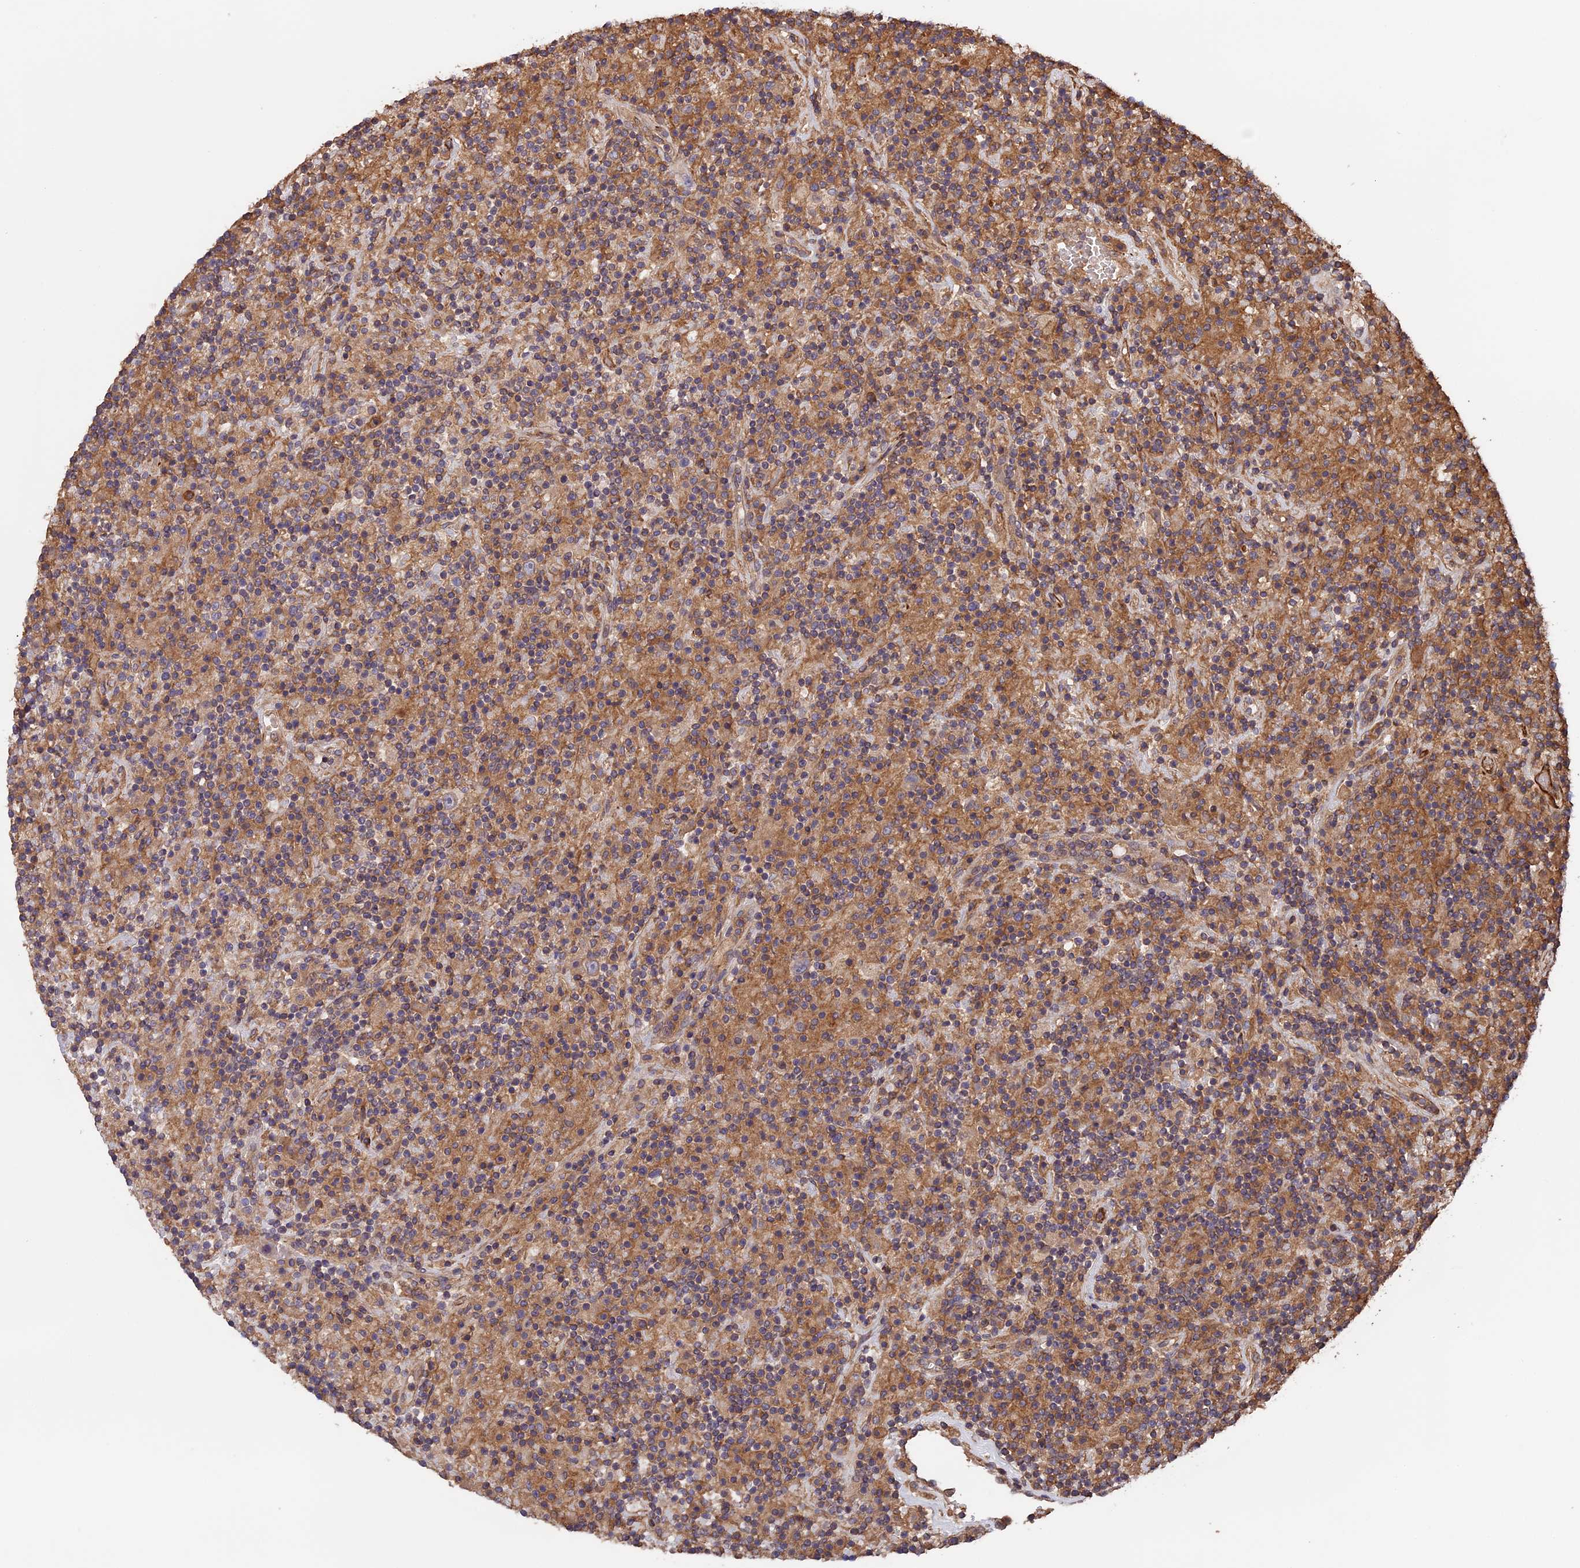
{"staining": {"intensity": "weak", "quantity": "<25%", "location": "cytoplasmic/membranous"}, "tissue": "lymphoma", "cell_type": "Tumor cells", "image_type": "cancer", "snomed": [{"axis": "morphology", "description": "Hodgkin's disease, NOS"}, {"axis": "topography", "description": "Lymph node"}], "caption": "A high-resolution histopathology image shows immunohistochemistry (IHC) staining of Hodgkin's disease, which reveals no significant positivity in tumor cells.", "gene": "GAS8", "patient": {"sex": "male", "age": 70}}